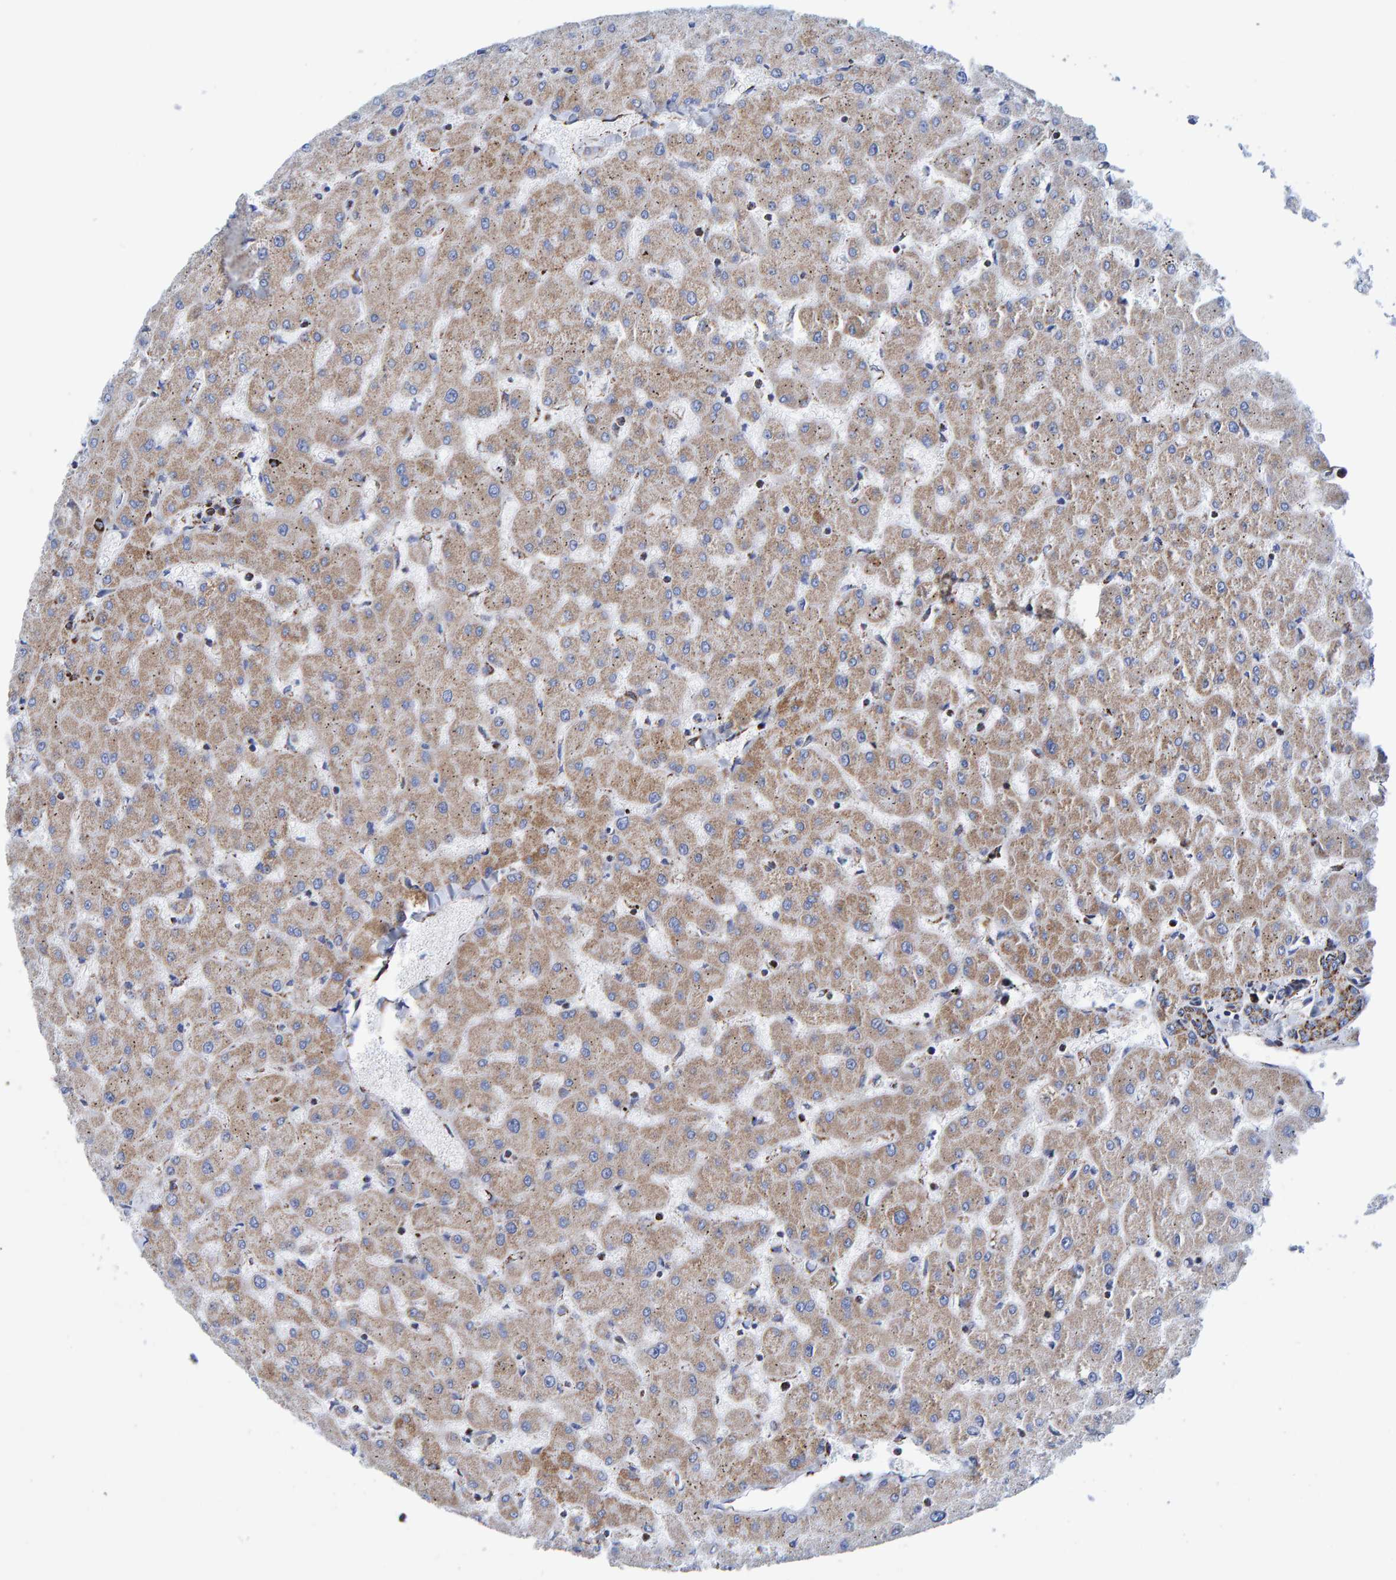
{"staining": {"intensity": "moderate", "quantity": ">75%", "location": "cytoplasmic/membranous"}, "tissue": "liver", "cell_type": "Cholangiocytes", "image_type": "normal", "snomed": [{"axis": "morphology", "description": "Normal tissue, NOS"}, {"axis": "topography", "description": "Liver"}], "caption": "Cholangiocytes demonstrate medium levels of moderate cytoplasmic/membranous staining in about >75% of cells in normal human liver. Immunohistochemistry (ihc) stains the protein in brown and the nuclei are stained blue.", "gene": "ENSG00000262660", "patient": {"sex": "female", "age": 63}}